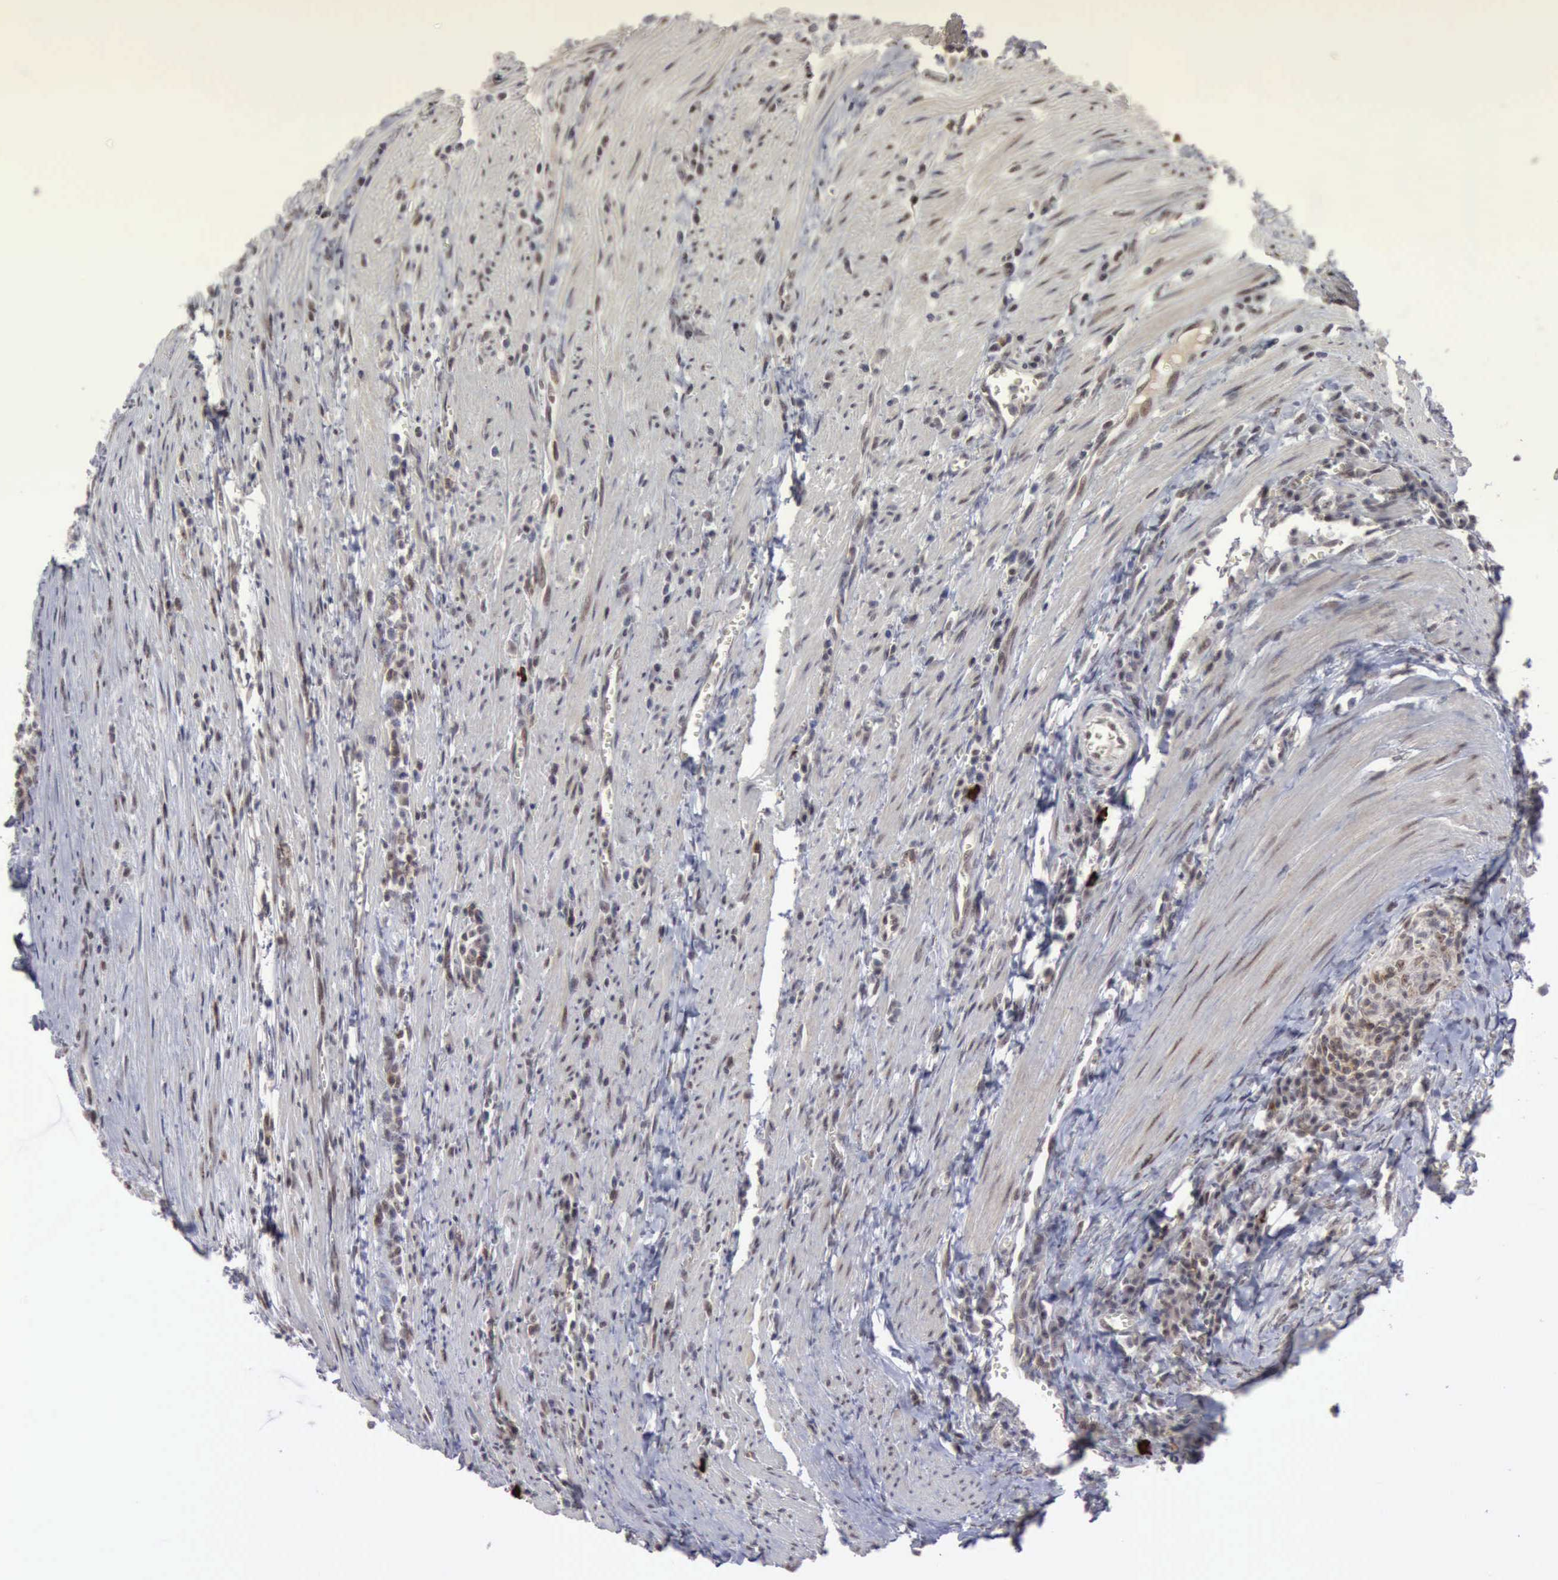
{"staining": {"intensity": "moderate", "quantity": "25%-75%", "location": "cytoplasmic/membranous"}, "tissue": "colorectal cancer", "cell_type": "Tumor cells", "image_type": "cancer", "snomed": [{"axis": "morphology", "description": "Adenocarcinoma, NOS"}, {"axis": "topography", "description": "Colon"}], "caption": "Approximately 25%-75% of tumor cells in human colorectal adenocarcinoma exhibit moderate cytoplasmic/membranous protein expression as visualized by brown immunohistochemical staining.", "gene": "CDKN2A", "patient": {"sex": "male", "age": 72}}